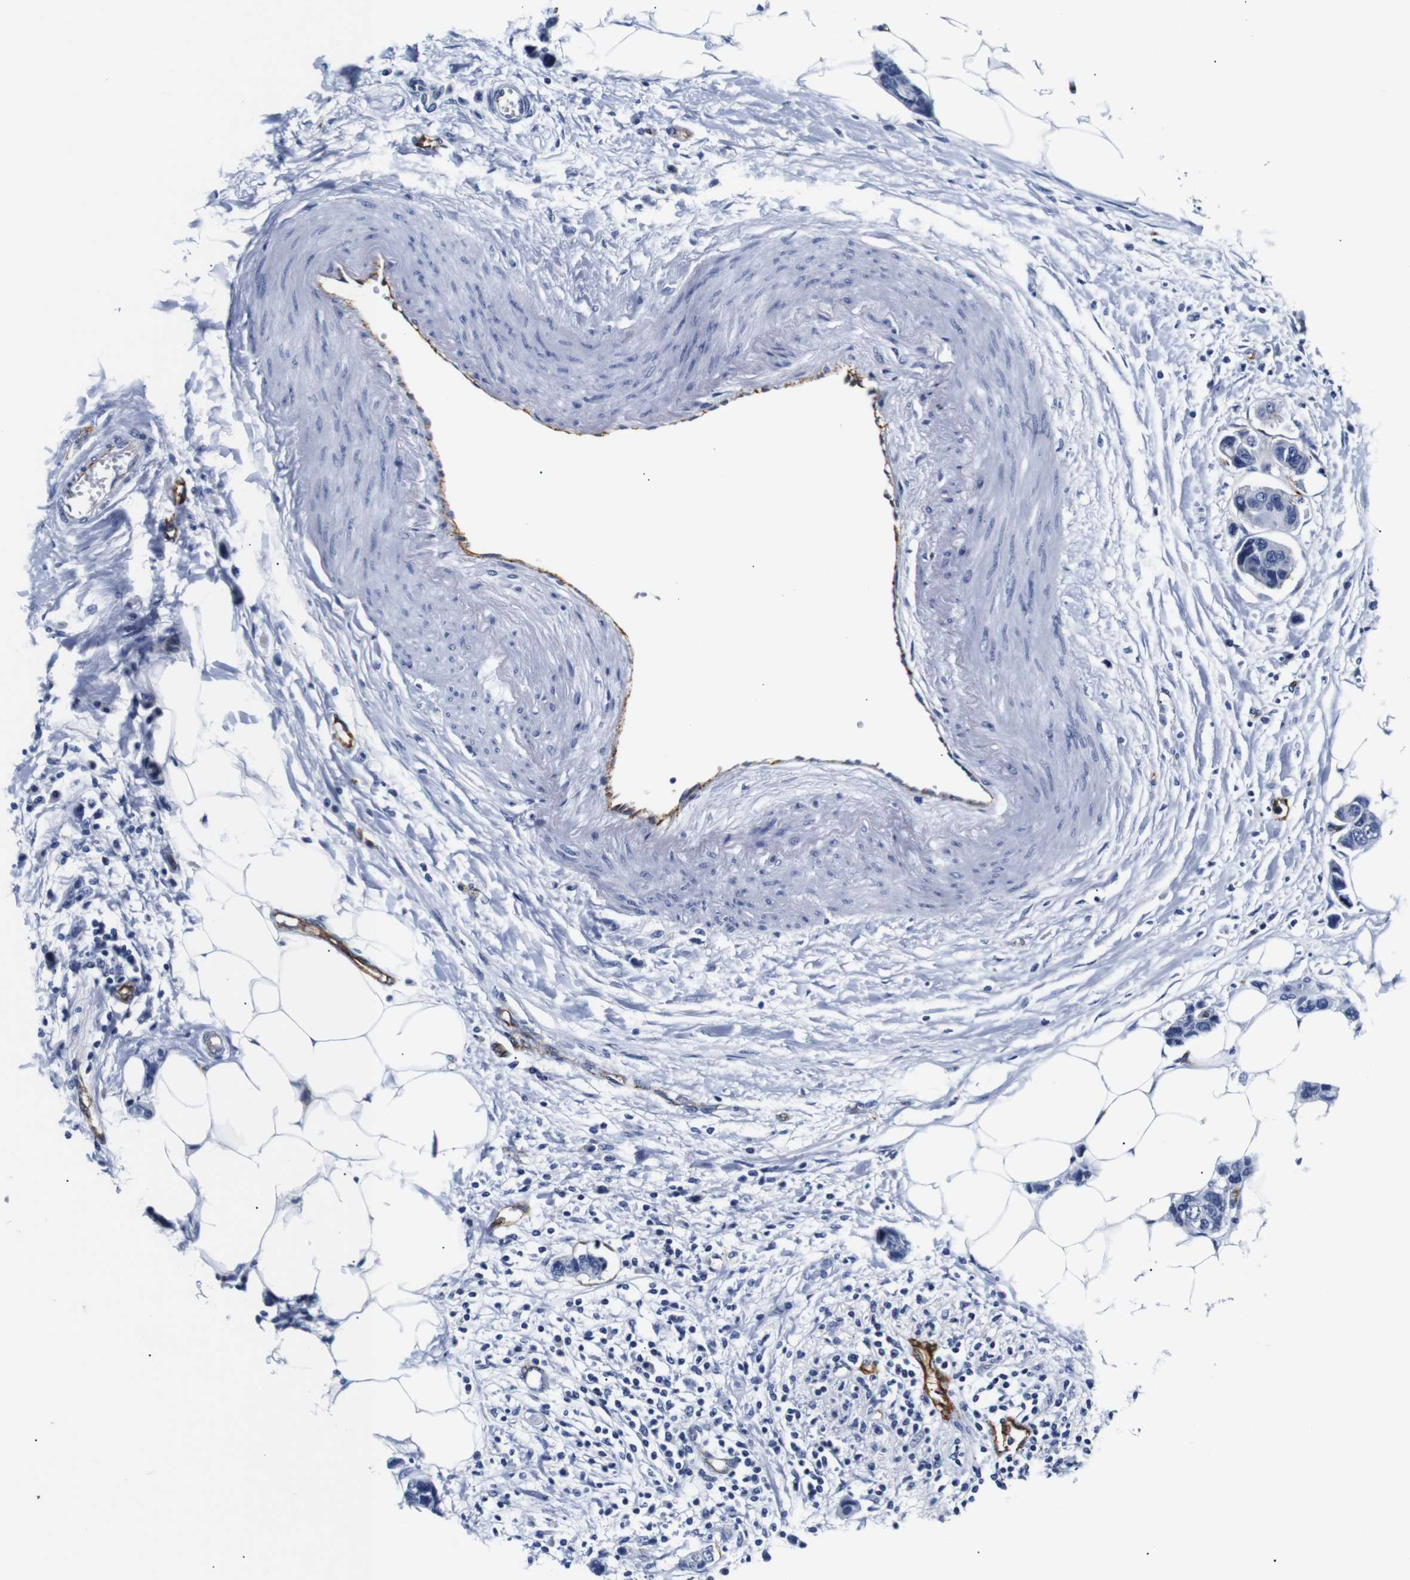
{"staining": {"intensity": "negative", "quantity": "none", "location": "none"}, "tissue": "breast cancer", "cell_type": "Tumor cells", "image_type": "cancer", "snomed": [{"axis": "morphology", "description": "Normal tissue, NOS"}, {"axis": "morphology", "description": "Duct carcinoma"}, {"axis": "topography", "description": "Breast"}], "caption": "IHC of breast cancer (invasive ductal carcinoma) demonstrates no expression in tumor cells.", "gene": "MUC4", "patient": {"sex": "female", "age": 50}}